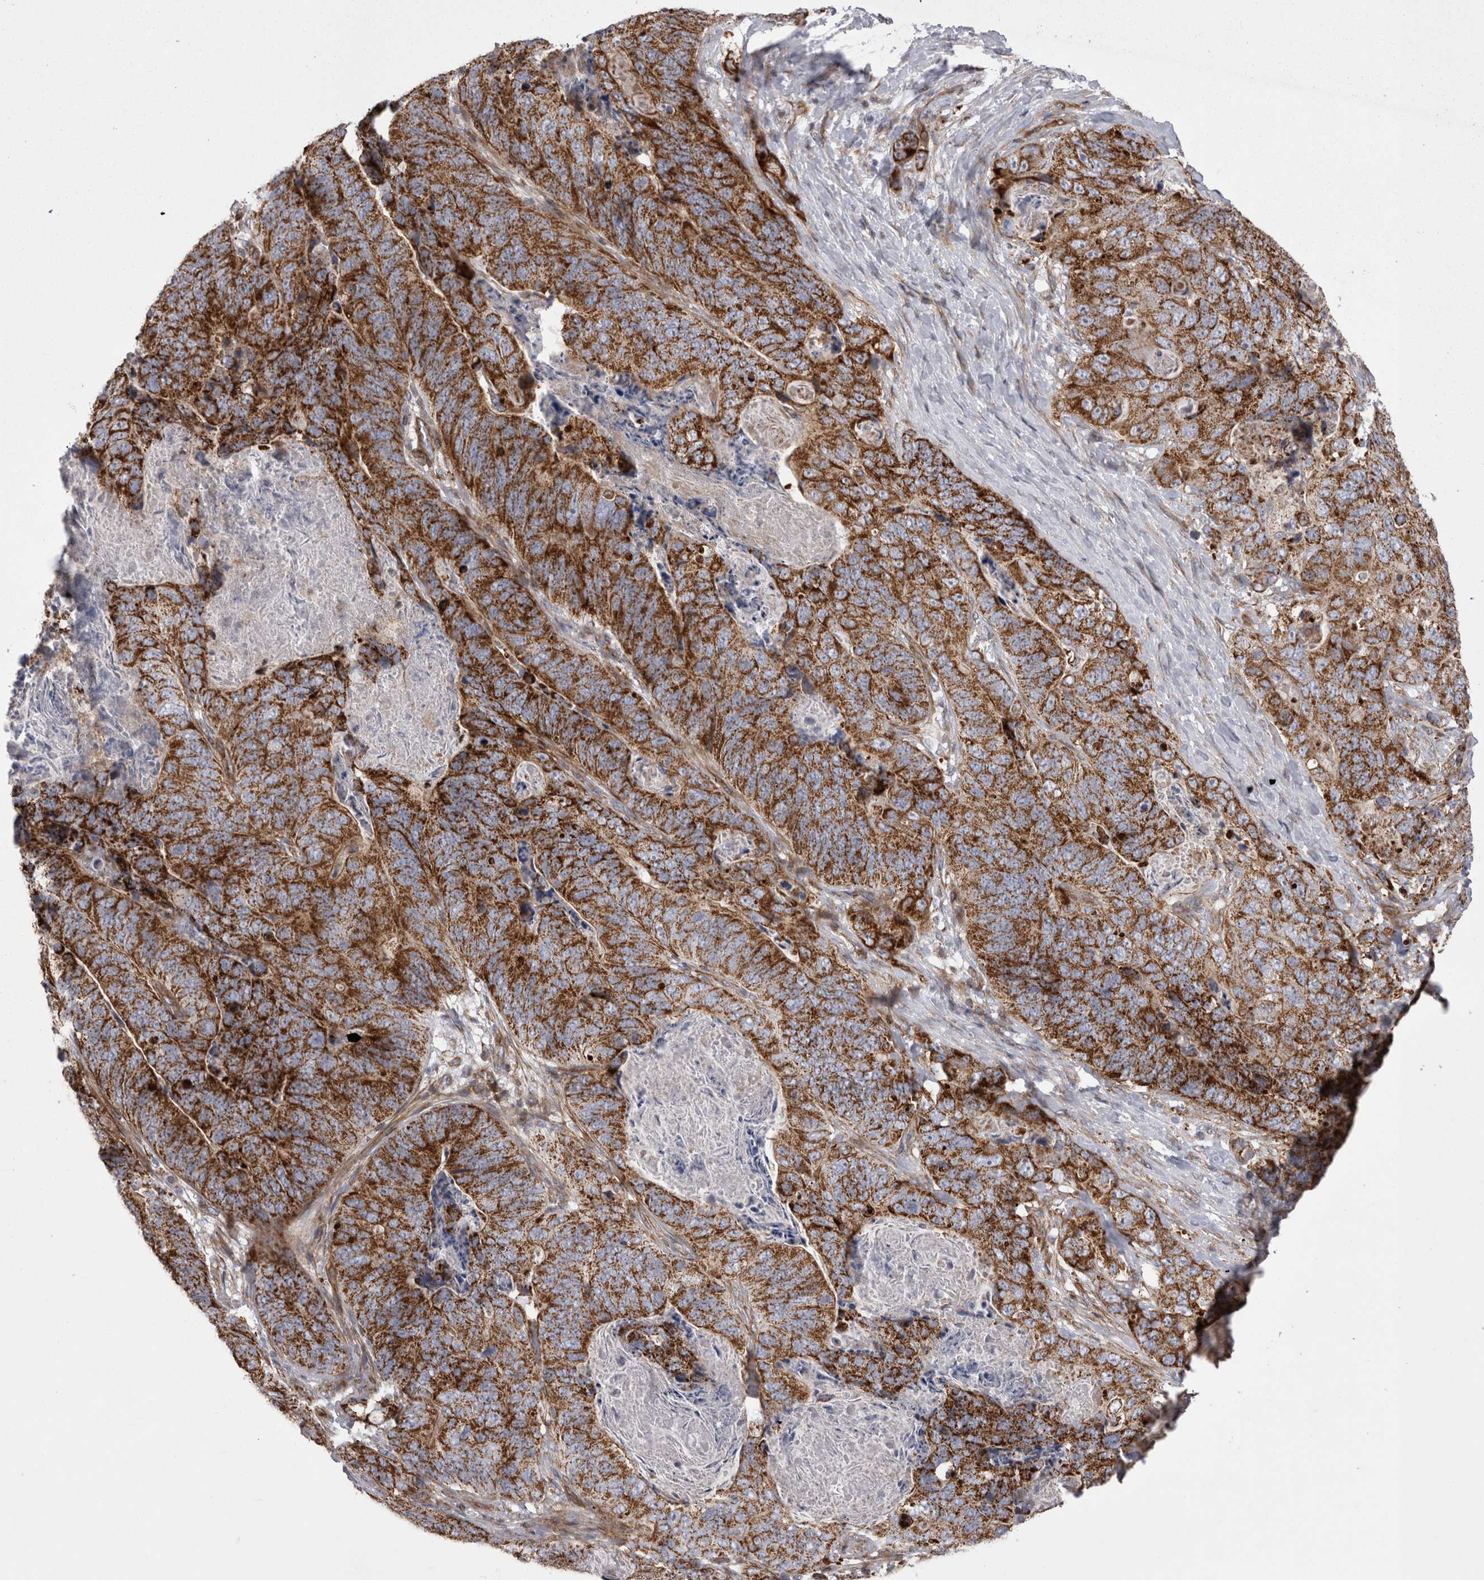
{"staining": {"intensity": "strong", "quantity": ">75%", "location": "cytoplasmic/membranous"}, "tissue": "stomach cancer", "cell_type": "Tumor cells", "image_type": "cancer", "snomed": [{"axis": "morphology", "description": "Normal tissue, NOS"}, {"axis": "morphology", "description": "Adenocarcinoma, NOS"}, {"axis": "topography", "description": "Stomach"}], "caption": "Stomach cancer (adenocarcinoma) stained with a protein marker displays strong staining in tumor cells.", "gene": "TSPOAP1", "patient": {"sex": "female", "age": 89}}